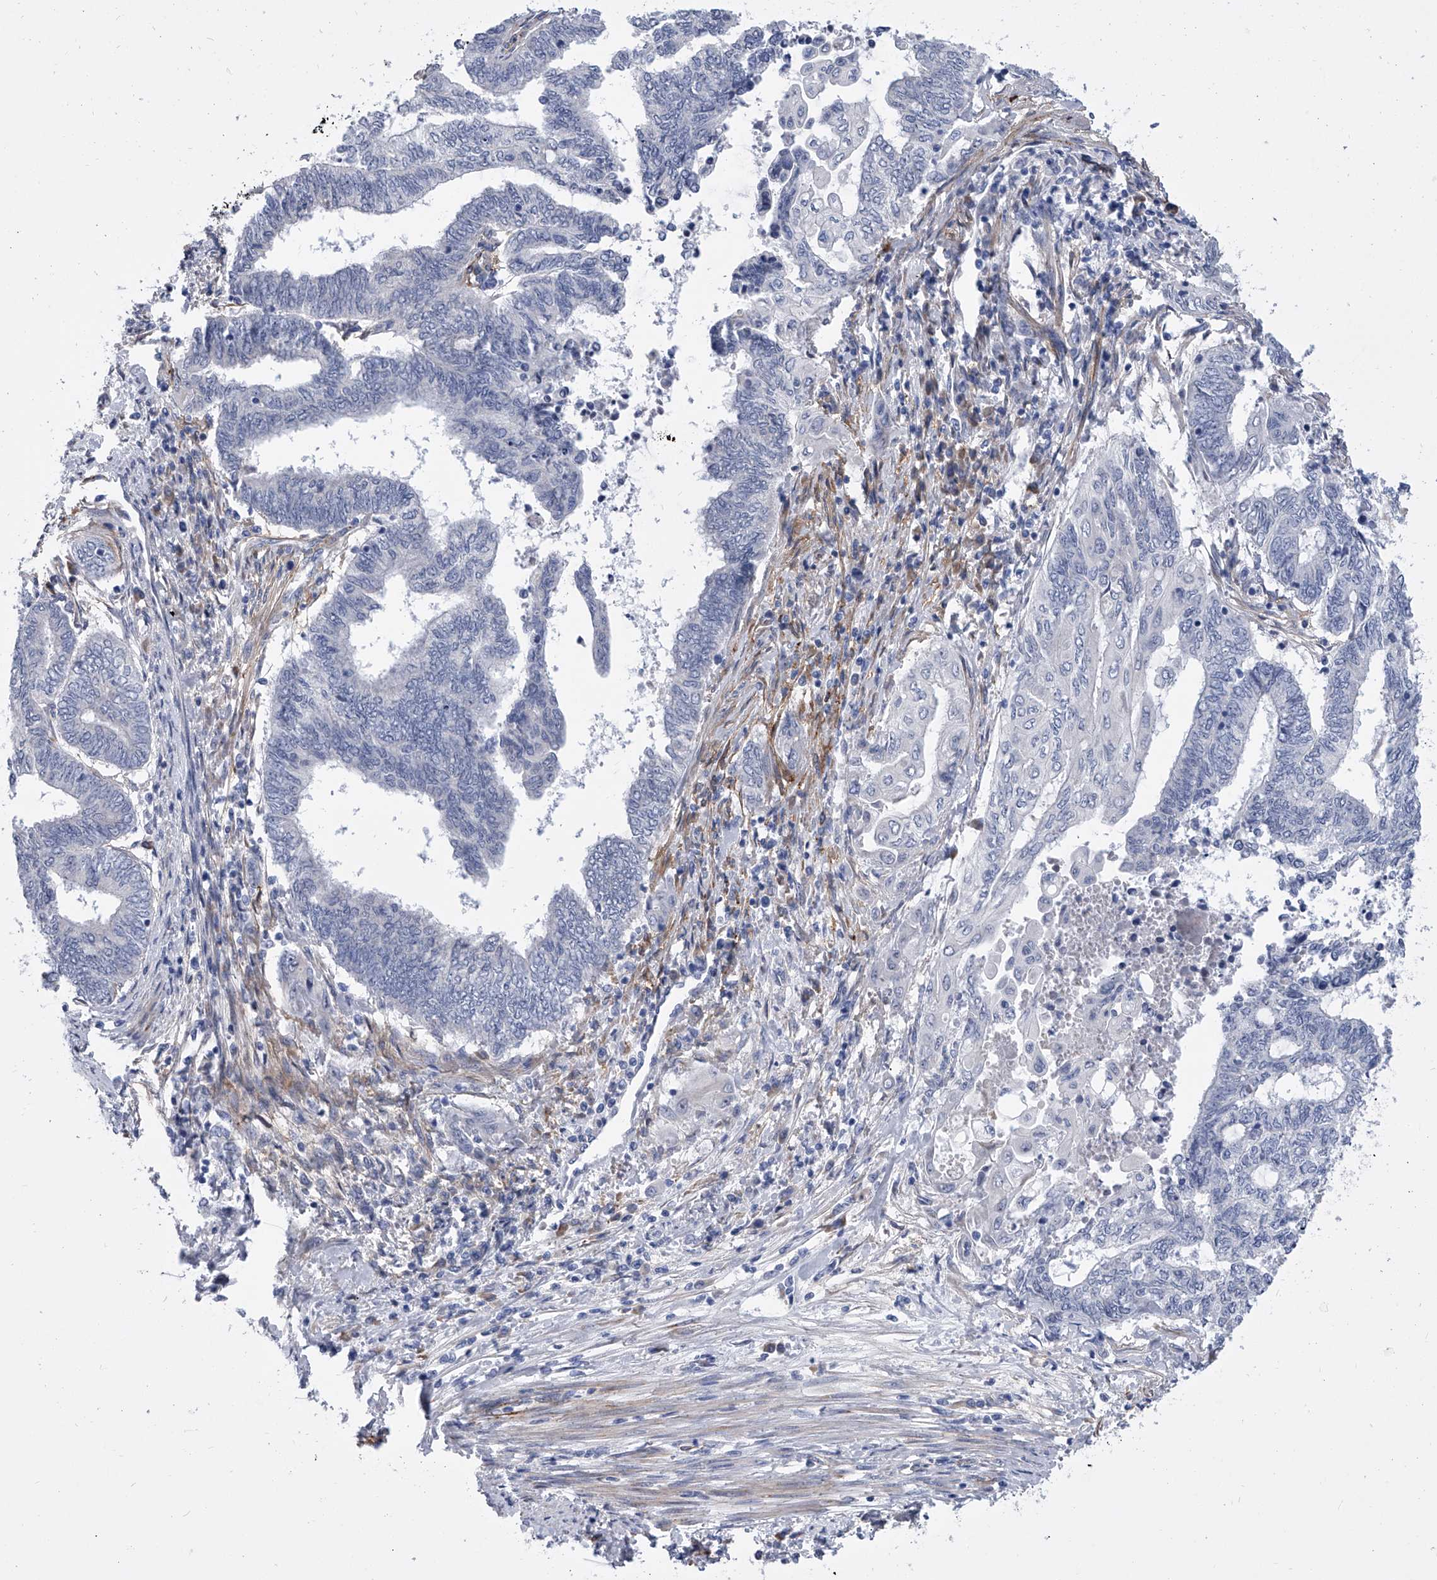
{"staining": {"intensity": "negative", "quantity": "none", "location": "none"}, "tissue": "endometrial cancer", "cell_type": "Tumor cells", "image_type": "cancer", "snomed": [{"axis": "morphology", "description": "Adenocarcinoma, NOS"}, {"axis": "topography", "description": "Uterus"}, {"axis": "topography", "description": "Endometrium"}], "caption": "The IHC image has no significant expression in tumor cells of endometrial cancer tissue.", "gene": "ALG14", "patient": {"sex": "female", "age": 70}}